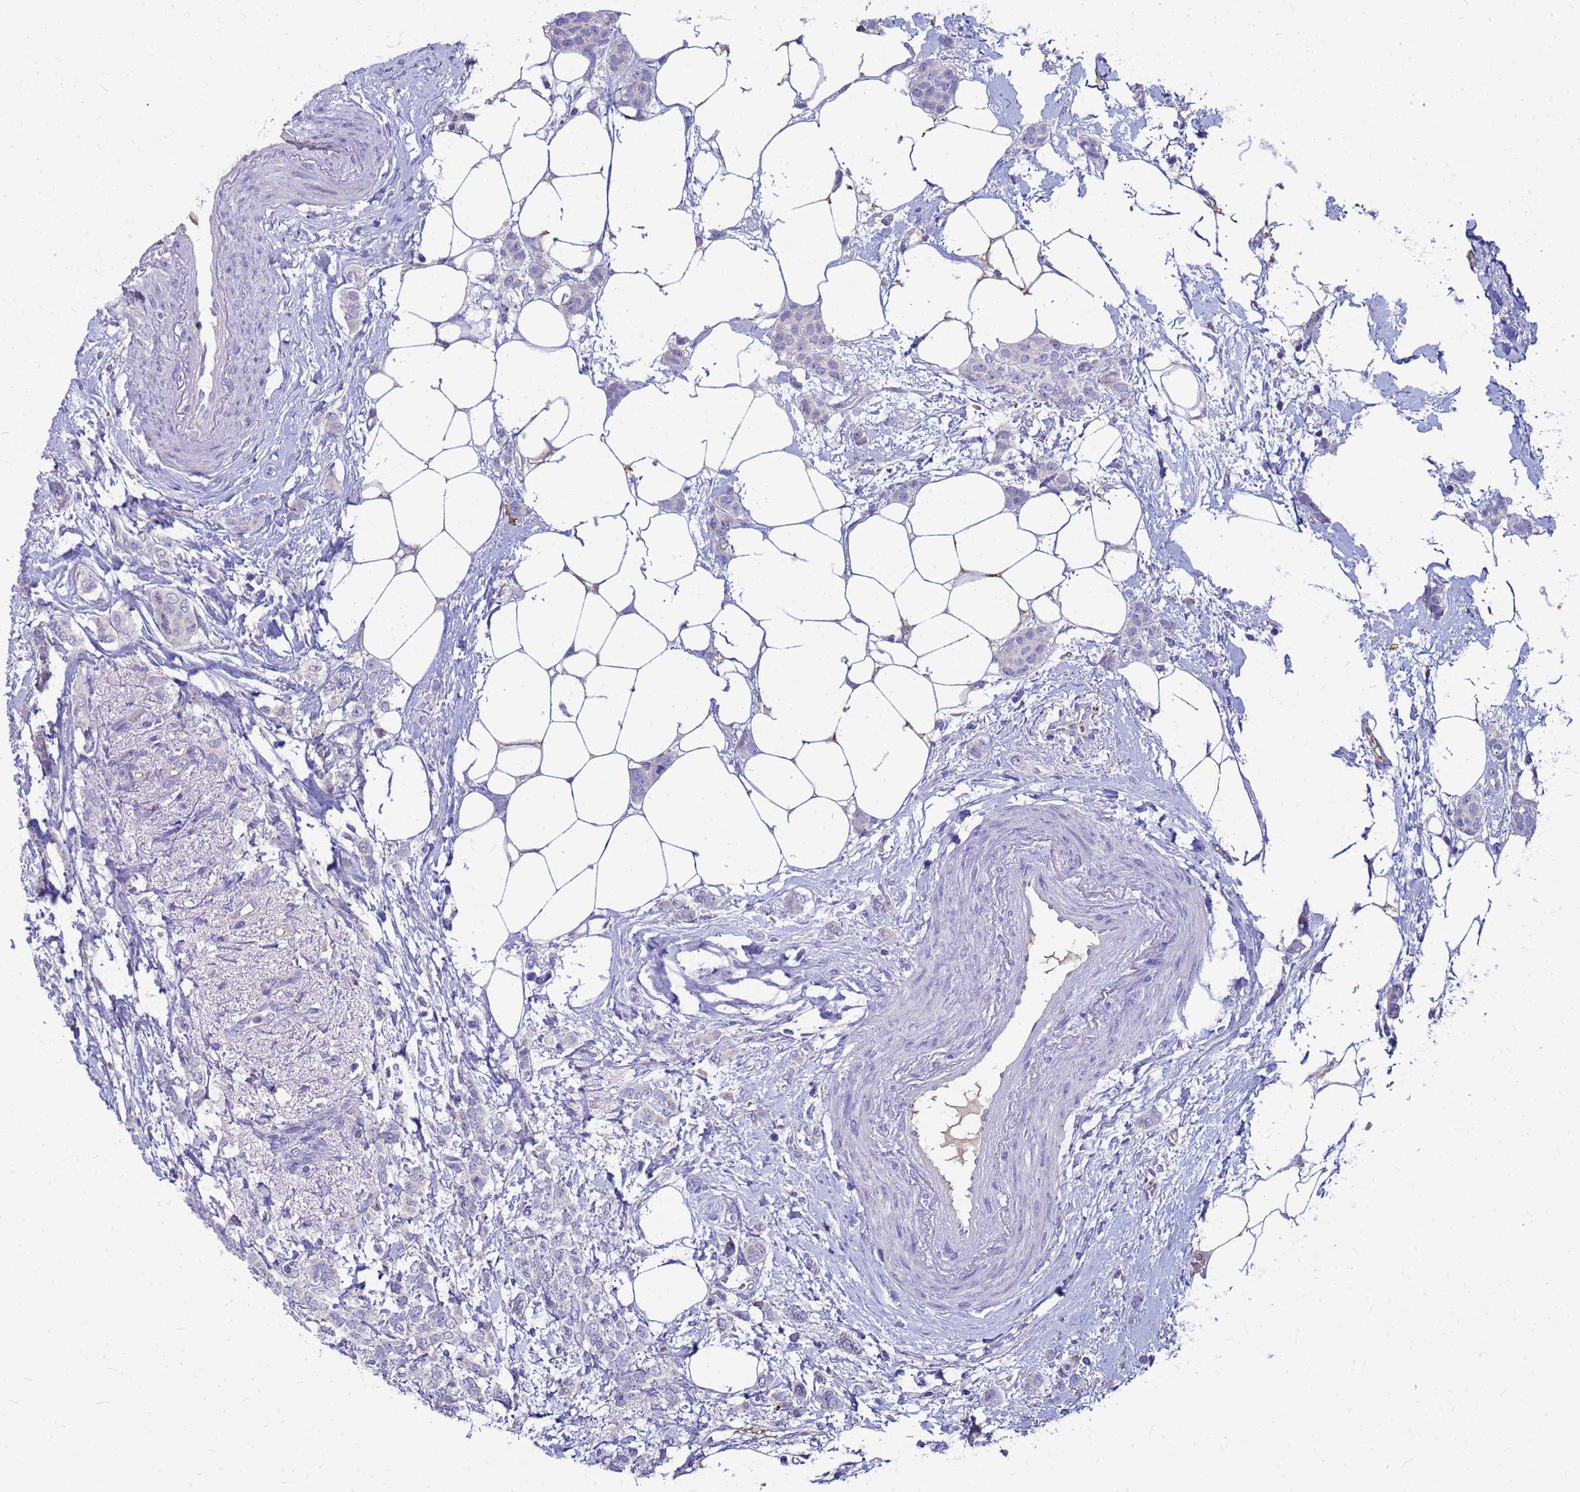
{"staining": {"intensity": "negative", "quantity": "none", "location": "none"}, "tissue": "breast cancer", "cell_type": "Tumor cells", "image_type": "cancer", "snomed": [{"axis": "morphology", "description": "Duct carcinoma"}, {"axis": "topography", "description": "Breast"}], "caption": "Immunohistochemistry image of neoplastic tissue: human breast cancer (invasive ductal carcinoma) stained with DAB (3,3'-diaminobenzidine) demonstrates no significant protein staining in tumor cells.", "gene": "DPRX", "patient": {"sex": "female", "age": 72}}